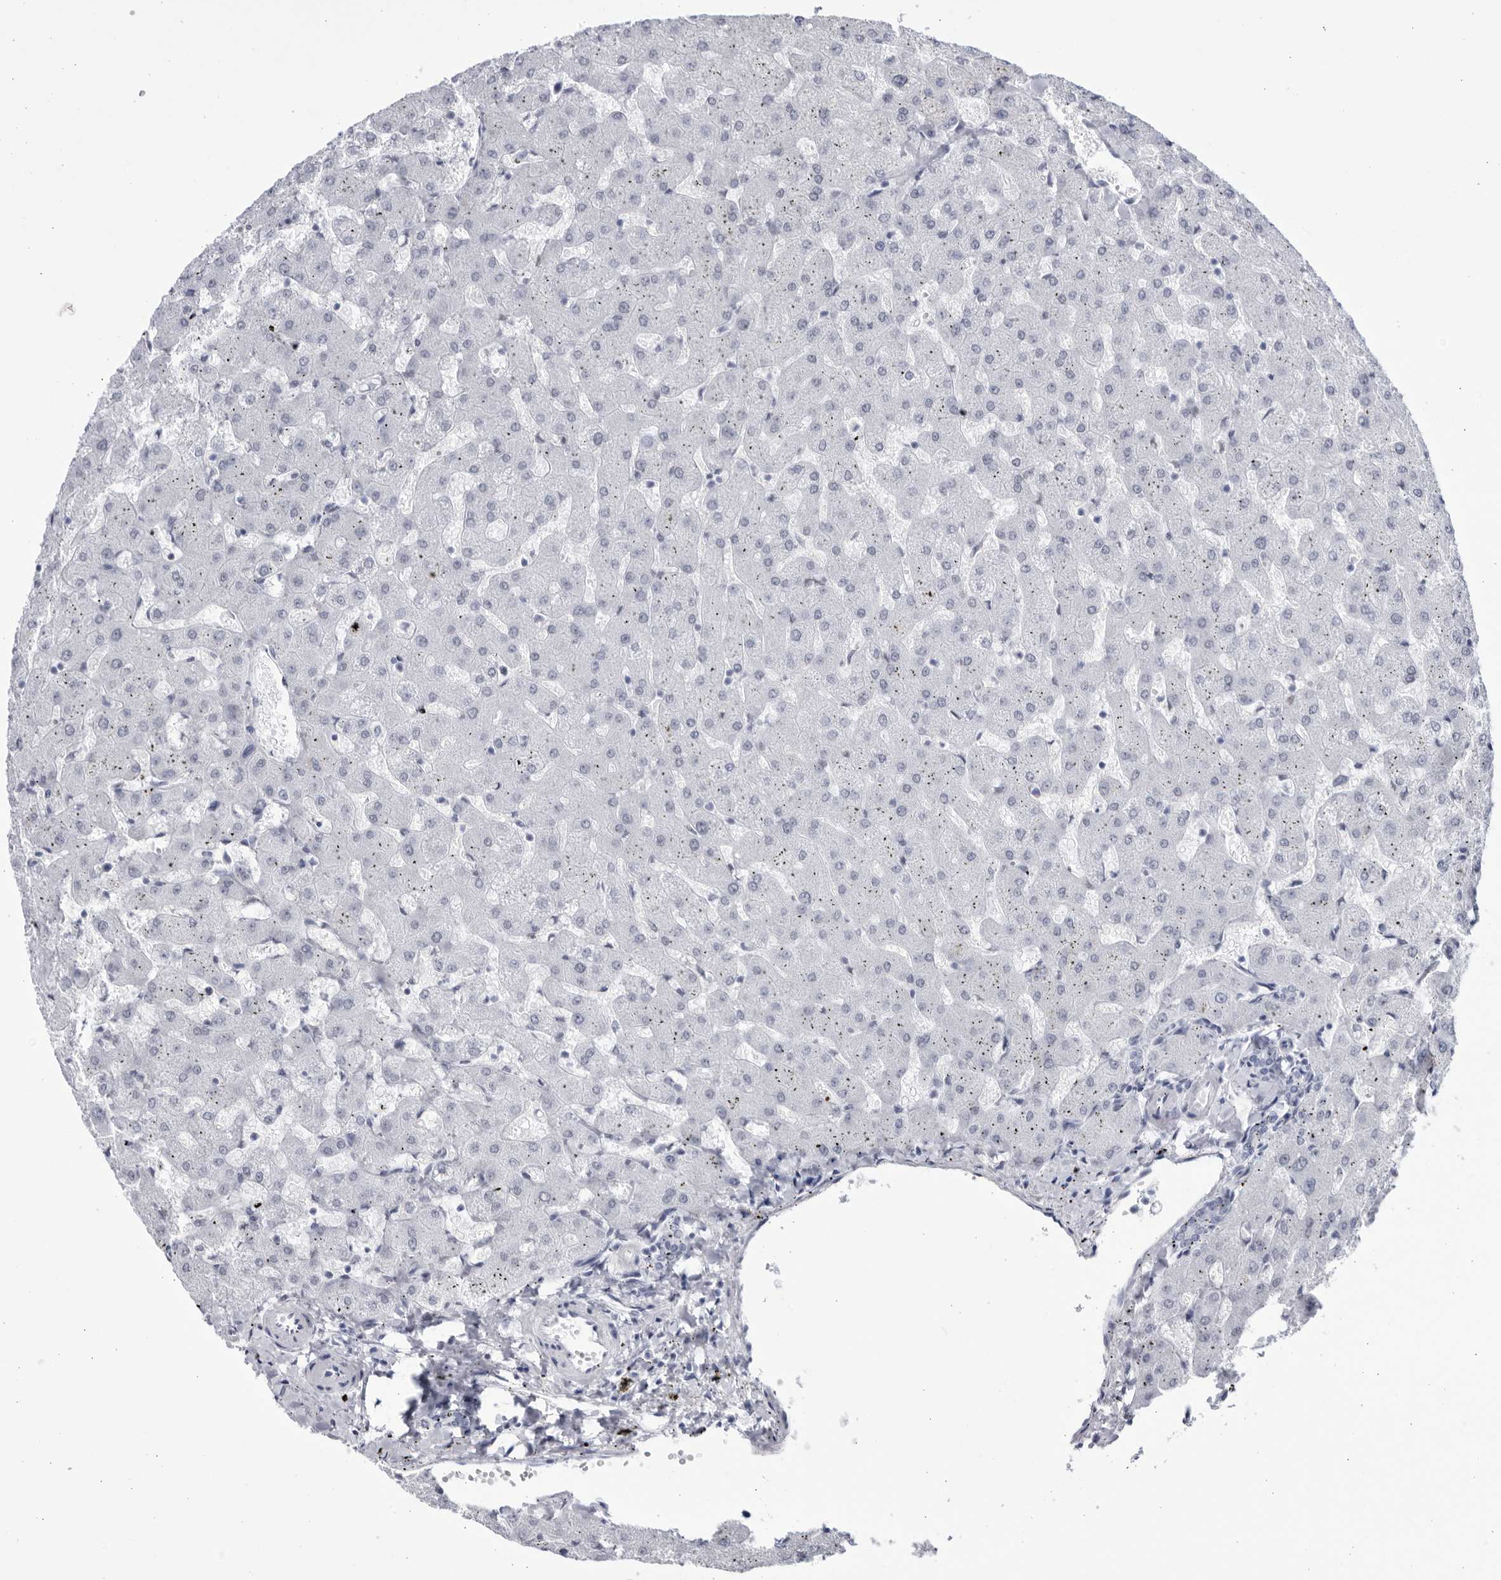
{"staining": {"intensity": "negative", "quantity": "none", "location": "none"}, "tissue": "liver", "cell_type": "Cholangiocytes", "image_type": "normal", "snomed": [{"axis": "morphology", "description": "Normal tissue, NOS"}, {"axis": "topography", "description": "Liver"}], "caption": "Micrograph shows no significant protein staining in cholangiocytes of unremarkable liver. Nuclei are stained in blue.", "gene": "CCDC181", "patient": {"sex": "female", "age": 63}}